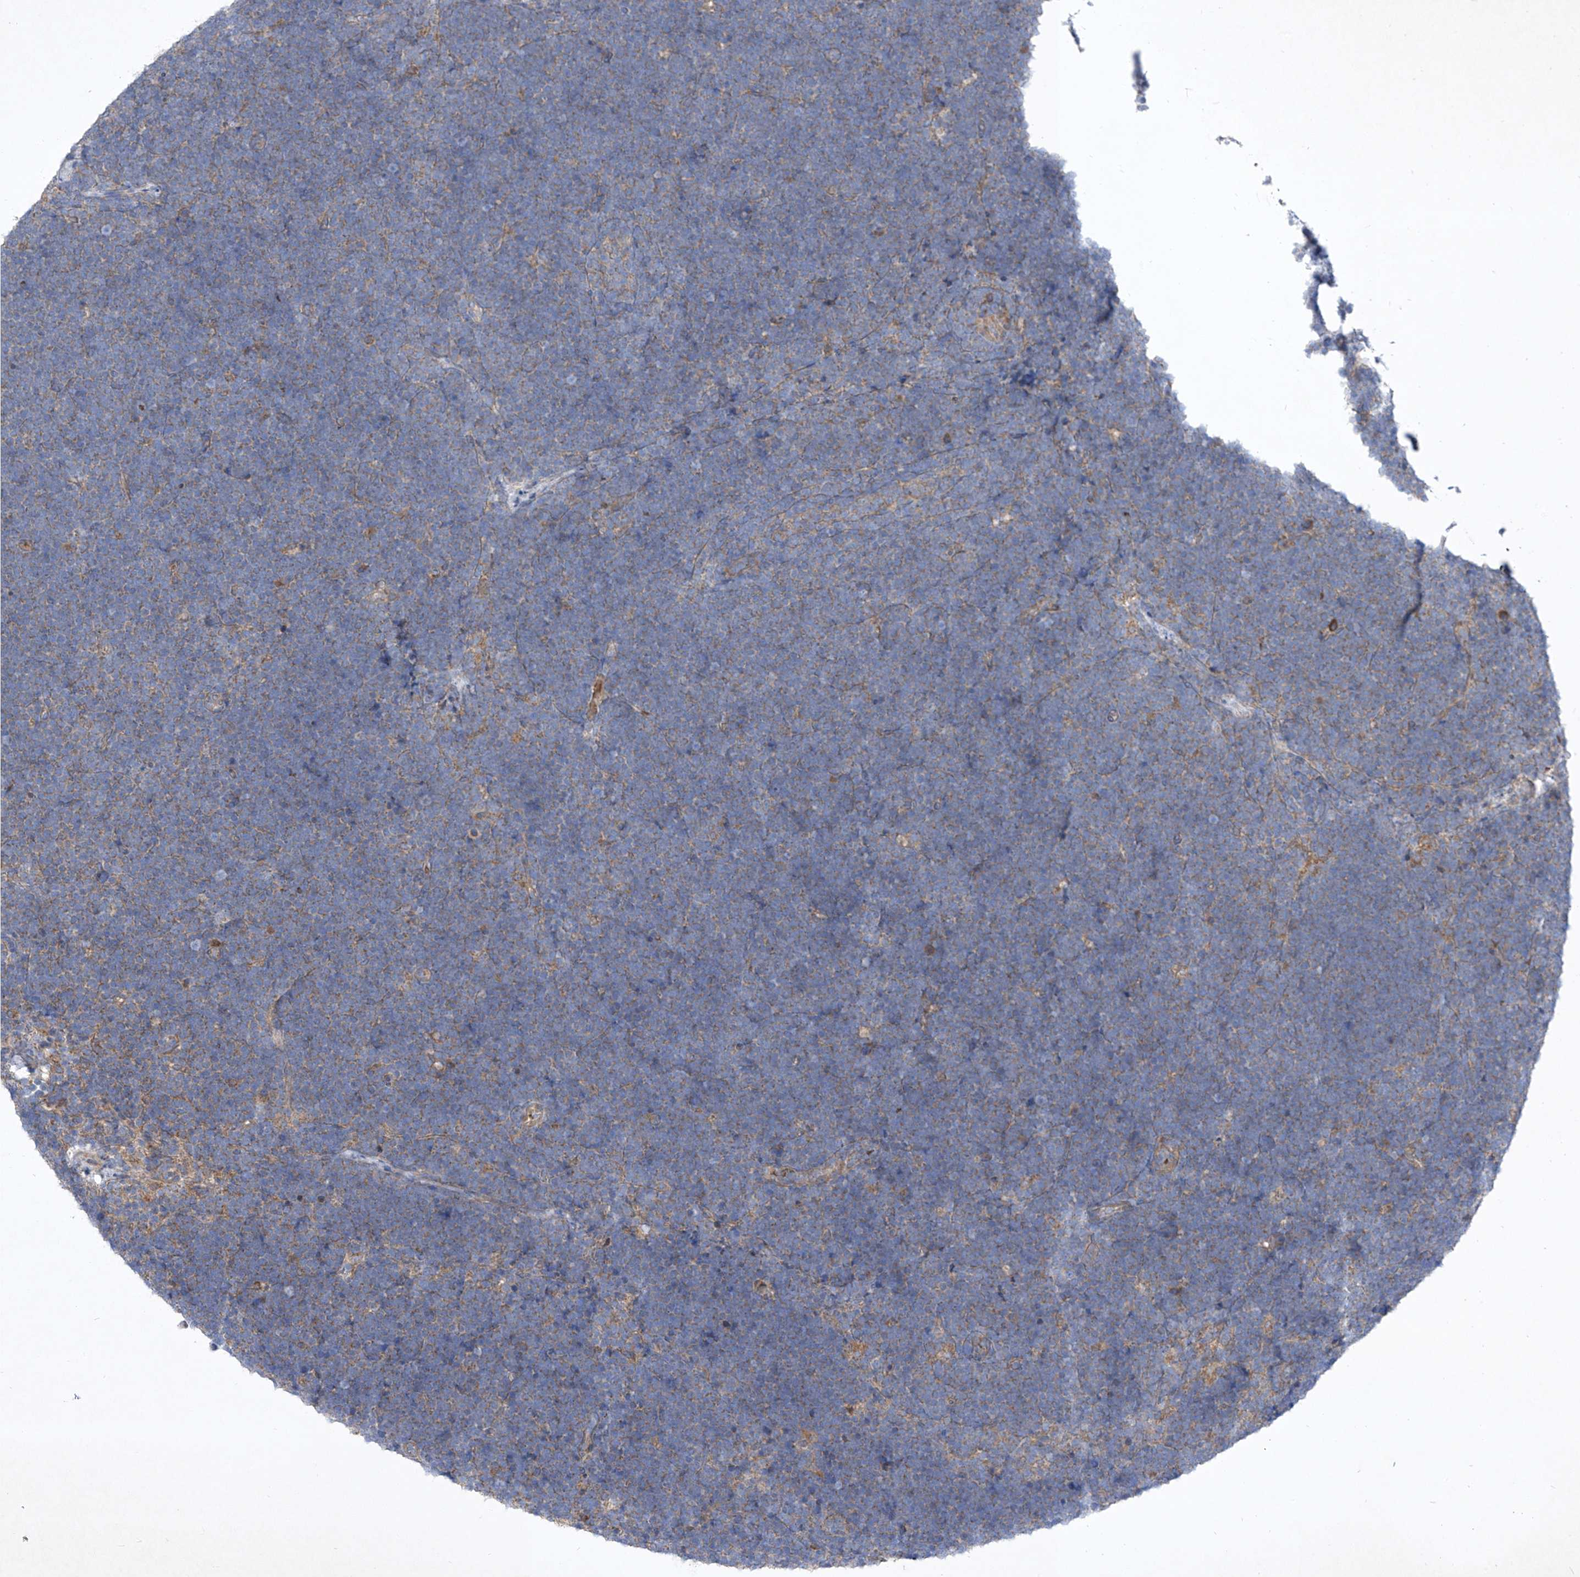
{"staining": {"intensity": "negative", "quantity": "none", "location": "none"}, "tissue": "lymphoma", "cell_type": "Tumor cells", "image_type": "cancer", "snomed": [{"axis": "morphology", "description": "Malignant lymphoma, non-Hodgkin's type, High grade"}, {"axis": "topography", "description": "Lymph node"}], "caption": "An immunohistochemistry (IHC) image of high-grade malignant lymphoma, non-Hodgkin's type is shown. There is no staining in tumor cells of high-grade malignant lymphoma, non-Hodgkin's type.", "gene": "COQ3", "patient": {"sex": "male", "age": 13}}